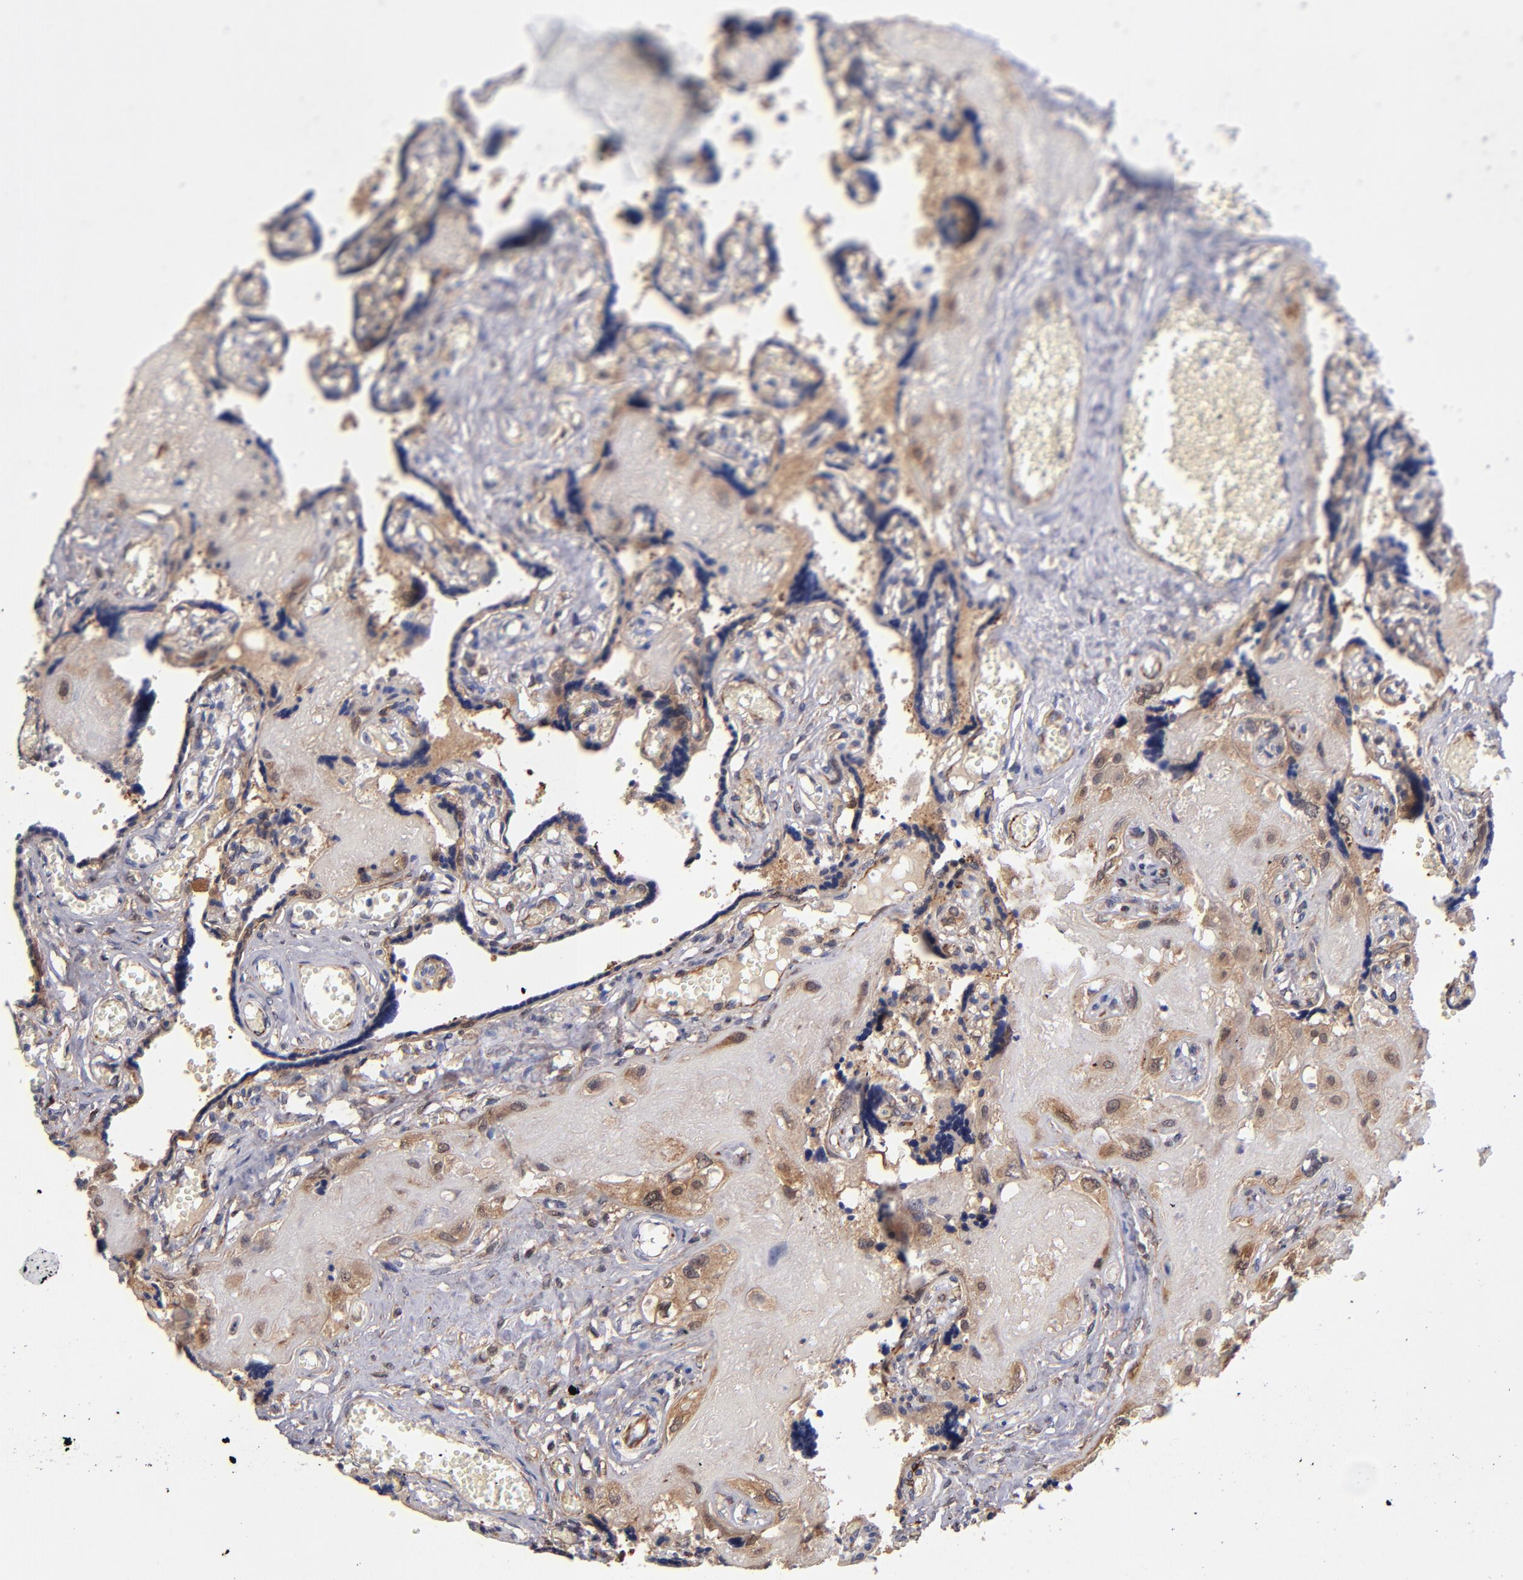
{"staining": {"intensity": "weak", "quantity": ">75%", "location": "cytoplasmic/membranous"}, "tissue": "placenta", "cell_type": "Decidual cells", "image_type": "normal", "snomed": [{"axis": "morphology", "description": "Normal tissue, NOS"}, {"axis": "morphology", "description": "Degeneration, NOS"}, {"axis": "topography", "description": "Placenta"}], "caption": "Immunohistochemical staining of normal human placenta exhibits low levels of weak cytoplasmic/membranous expression in approximately >75% of decidual cells. (Stains: DAB in brown, nuclei in blue, Microscopy: brightfield microscopy at high magnification).", "gene": "GMFB", "patient": {"sex": "female", "age": 35}}